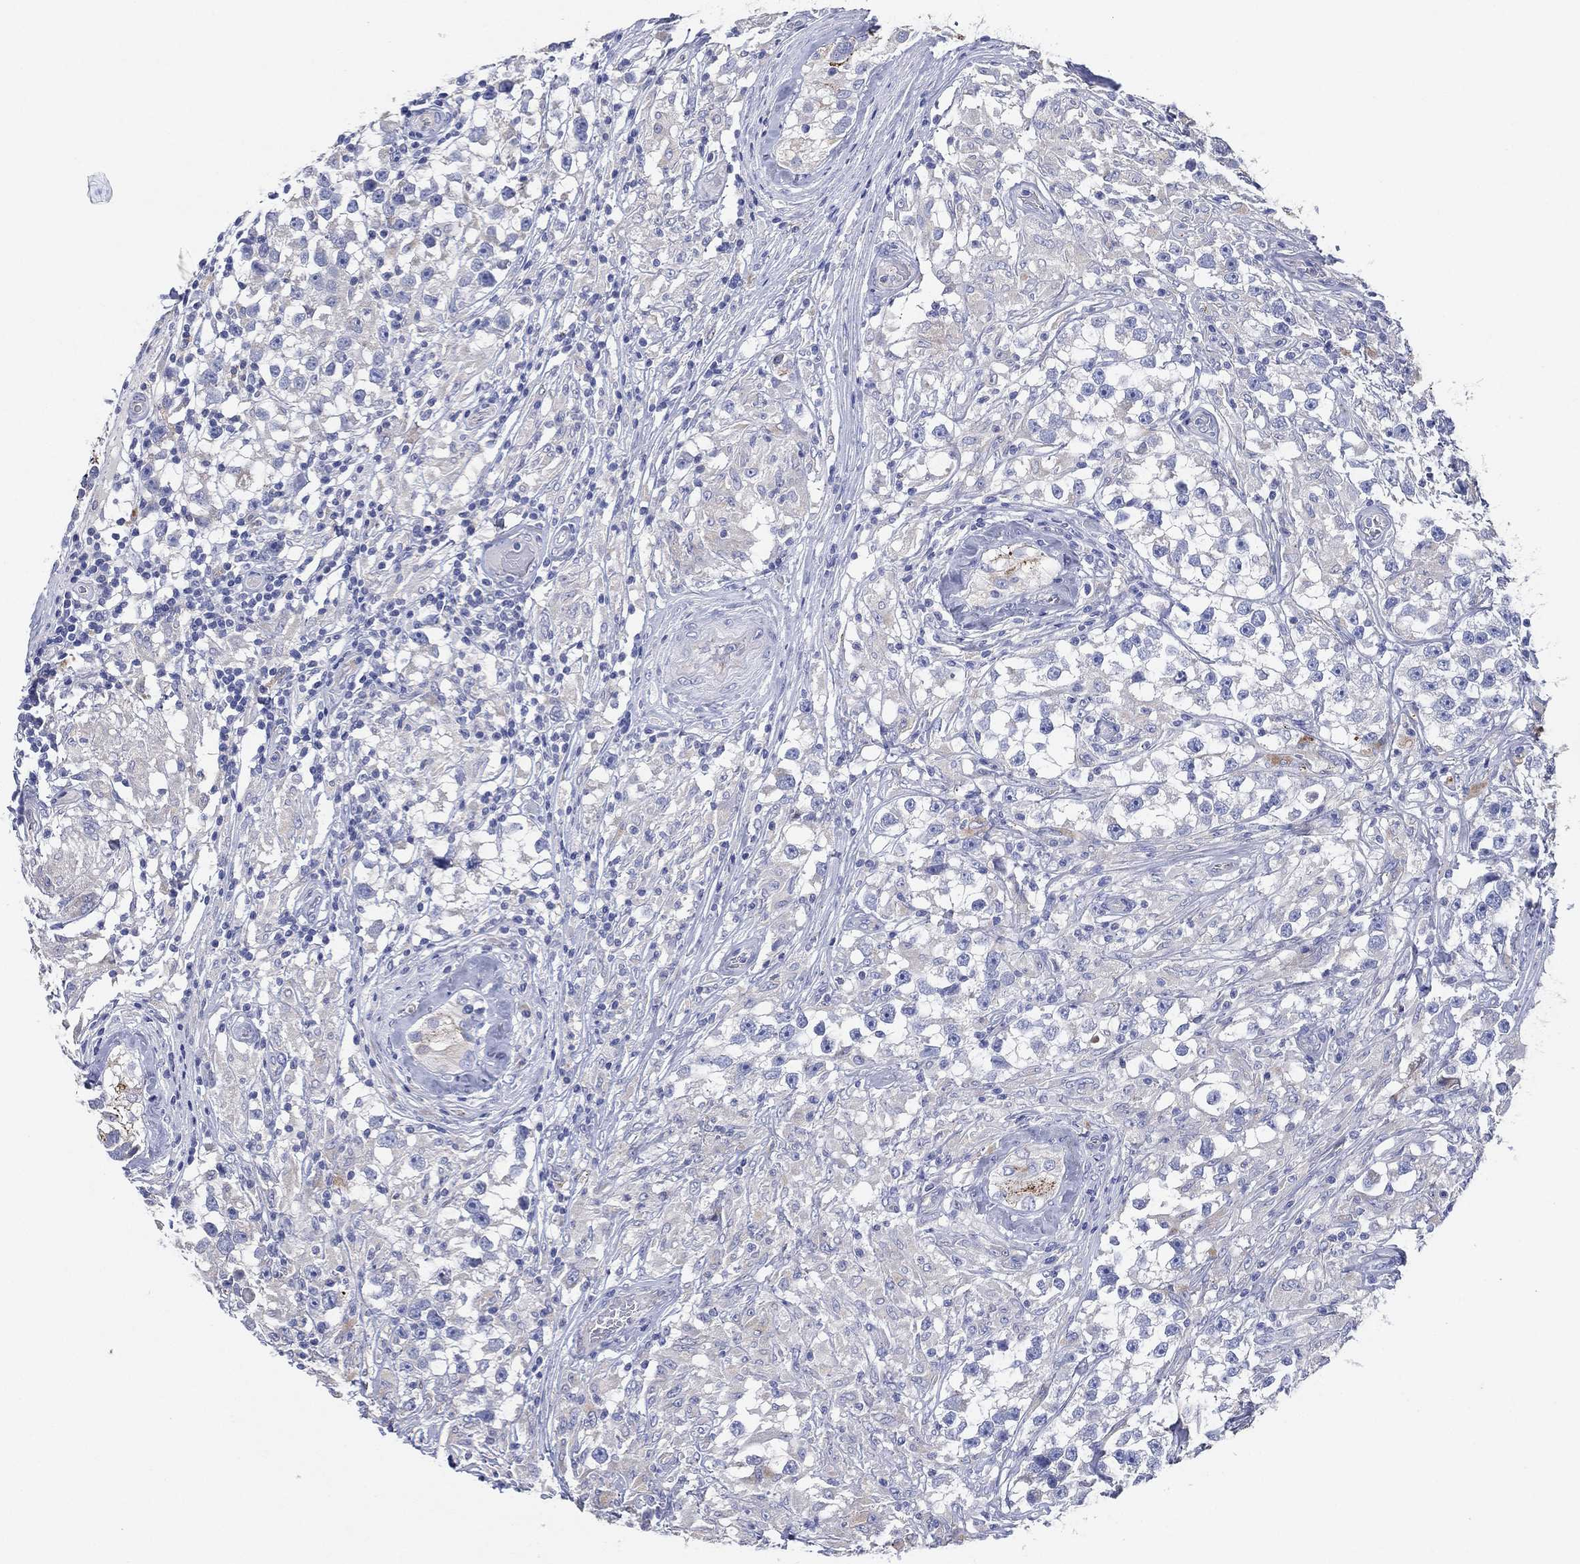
{"staining": {"intensity": "negative", "quantity": "none", "location": "none"}, "tissue": "testis cancer", "cell_type": "Tumor cells", "image_type": "cancer", "snomed": [{"axis": "morphology", "description": "Seminoma, NOS"}, {"axis": "topography", "description": "Testis"}], "caption": "Immunohistochemistry image of testis seminoma stained for a protein (brown), which shows no positivity in tumor cells.", "gene": "GALNS", "patient": {"sex": "male", "age": 46}}